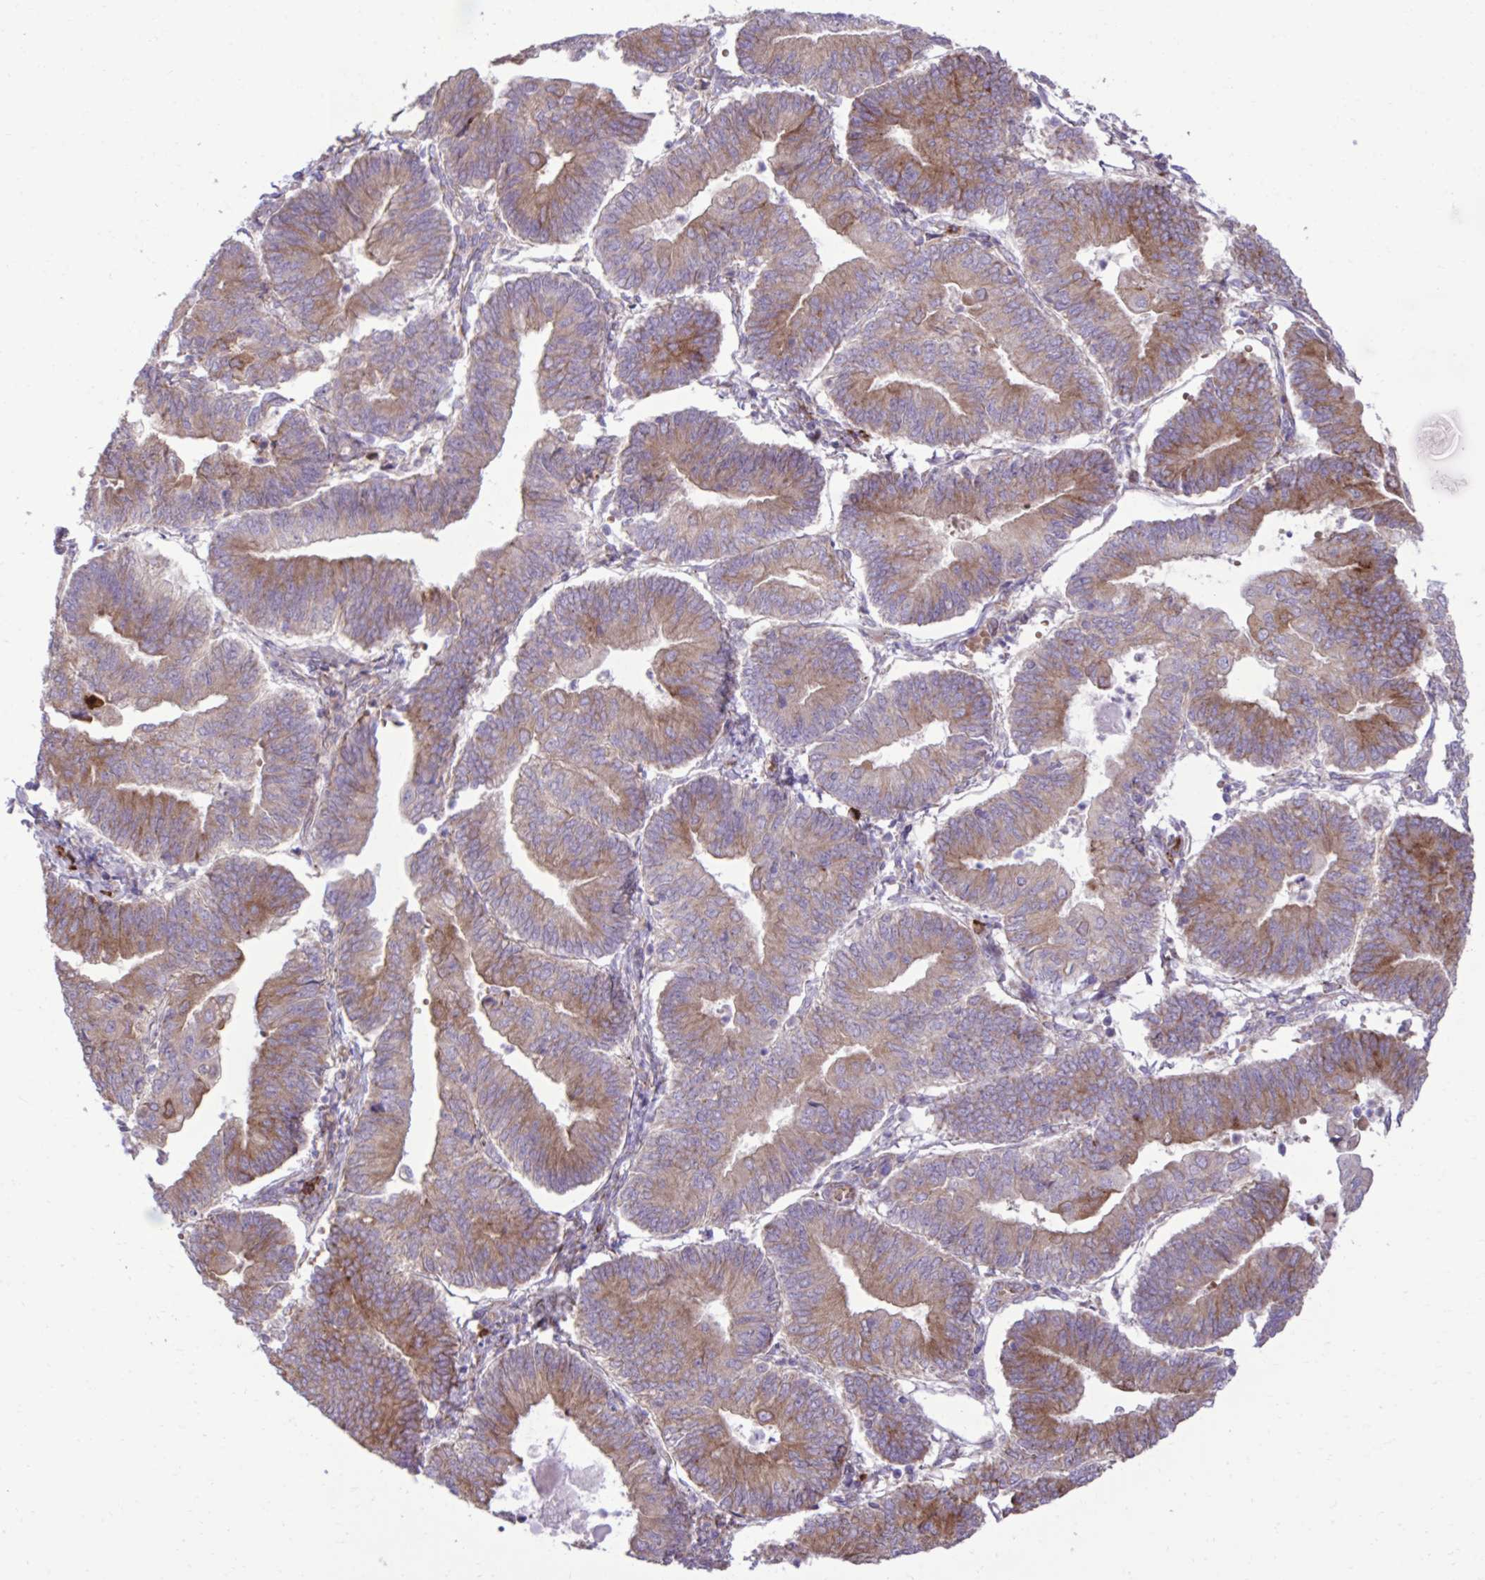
{"staining": {"intensity": "moderate", "quantity": ">75%", "location": "cytoplasmic/membranous"}, "tissue": "endometrial cancer", "cell_type": "Tumor cells", "image_type": "cancer", "snomed": [{"axis": "morphology", "description": "Adenocarcinoma, NOS"}, {"axis": "topography", "description": "Endometrium"}], "caption": "Brown immunohistochemical staining in human adenocarcinoma (endometrial) demonstrates moderate cytoplasmic/membranous staining in approximately >75% of tumor cells.", "gene": "LIMS1", "patient": {"sex": "female", "age": 65}}